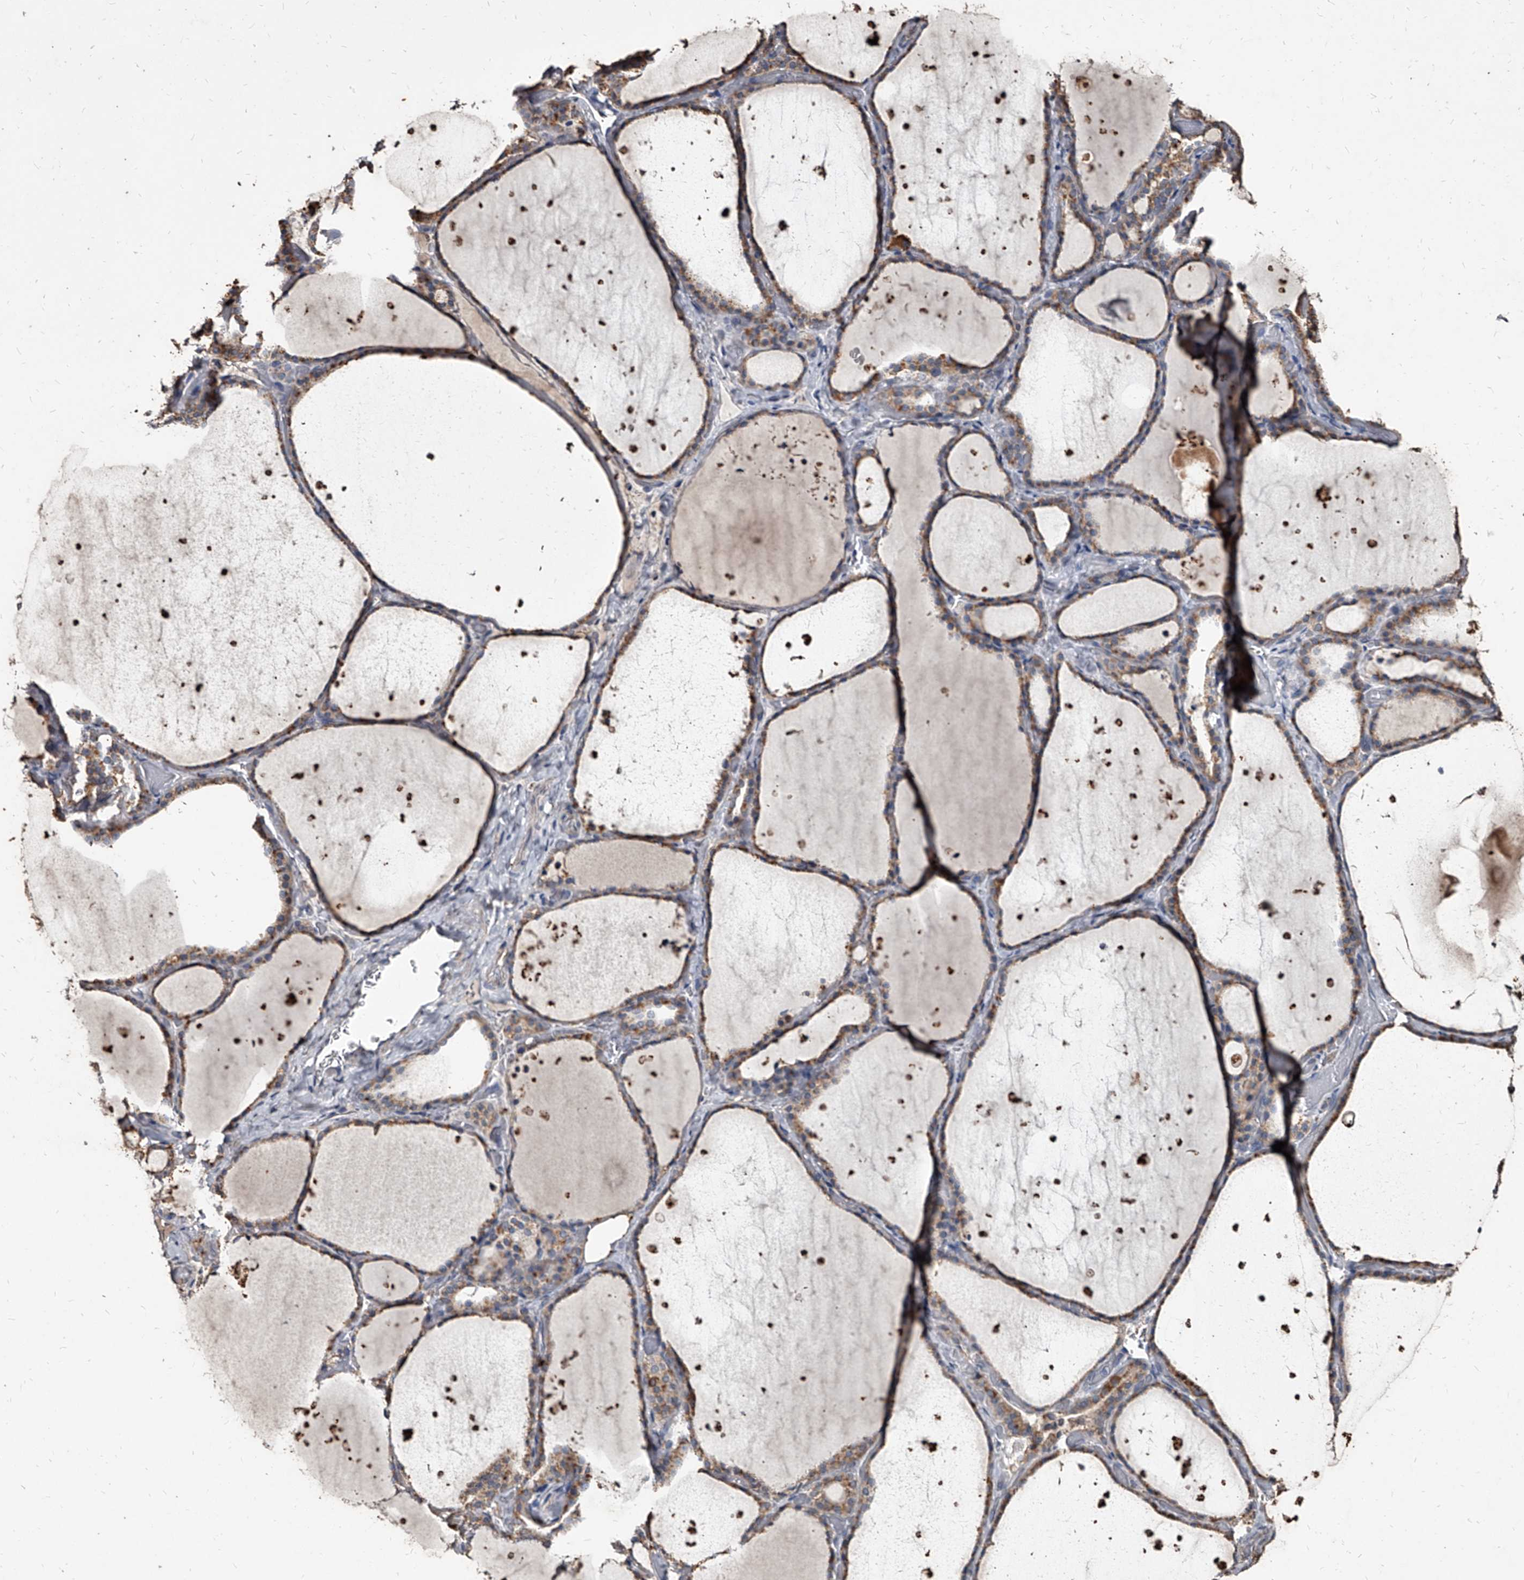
{"staining": {"intensity": "moderate", "quantity": ">75%", "location": "cytoplasmic/membranous"}, "tissue": "thyroid gland", "cell_type": "Glandular cells", "image_type": "normal", "snomed": [{"axis": "morphology", "description": "Normal tissue, NOS"}, {"axis": "topography", "description": "Thyroid gland"}], "caption": "Protein expression analysis of unremarkable human thyroid gland reveals moderate cytoplasmic/membranous expression in approximately >75% of glandular cells. The staining was performed using DAB (3,3'-diaminobenzidine), with brown indicating positive protein expression. Nuclei are stained blue with hematoxylin.", "gene": "GPR183", "patient": {"sex": "female", "age": 44}}